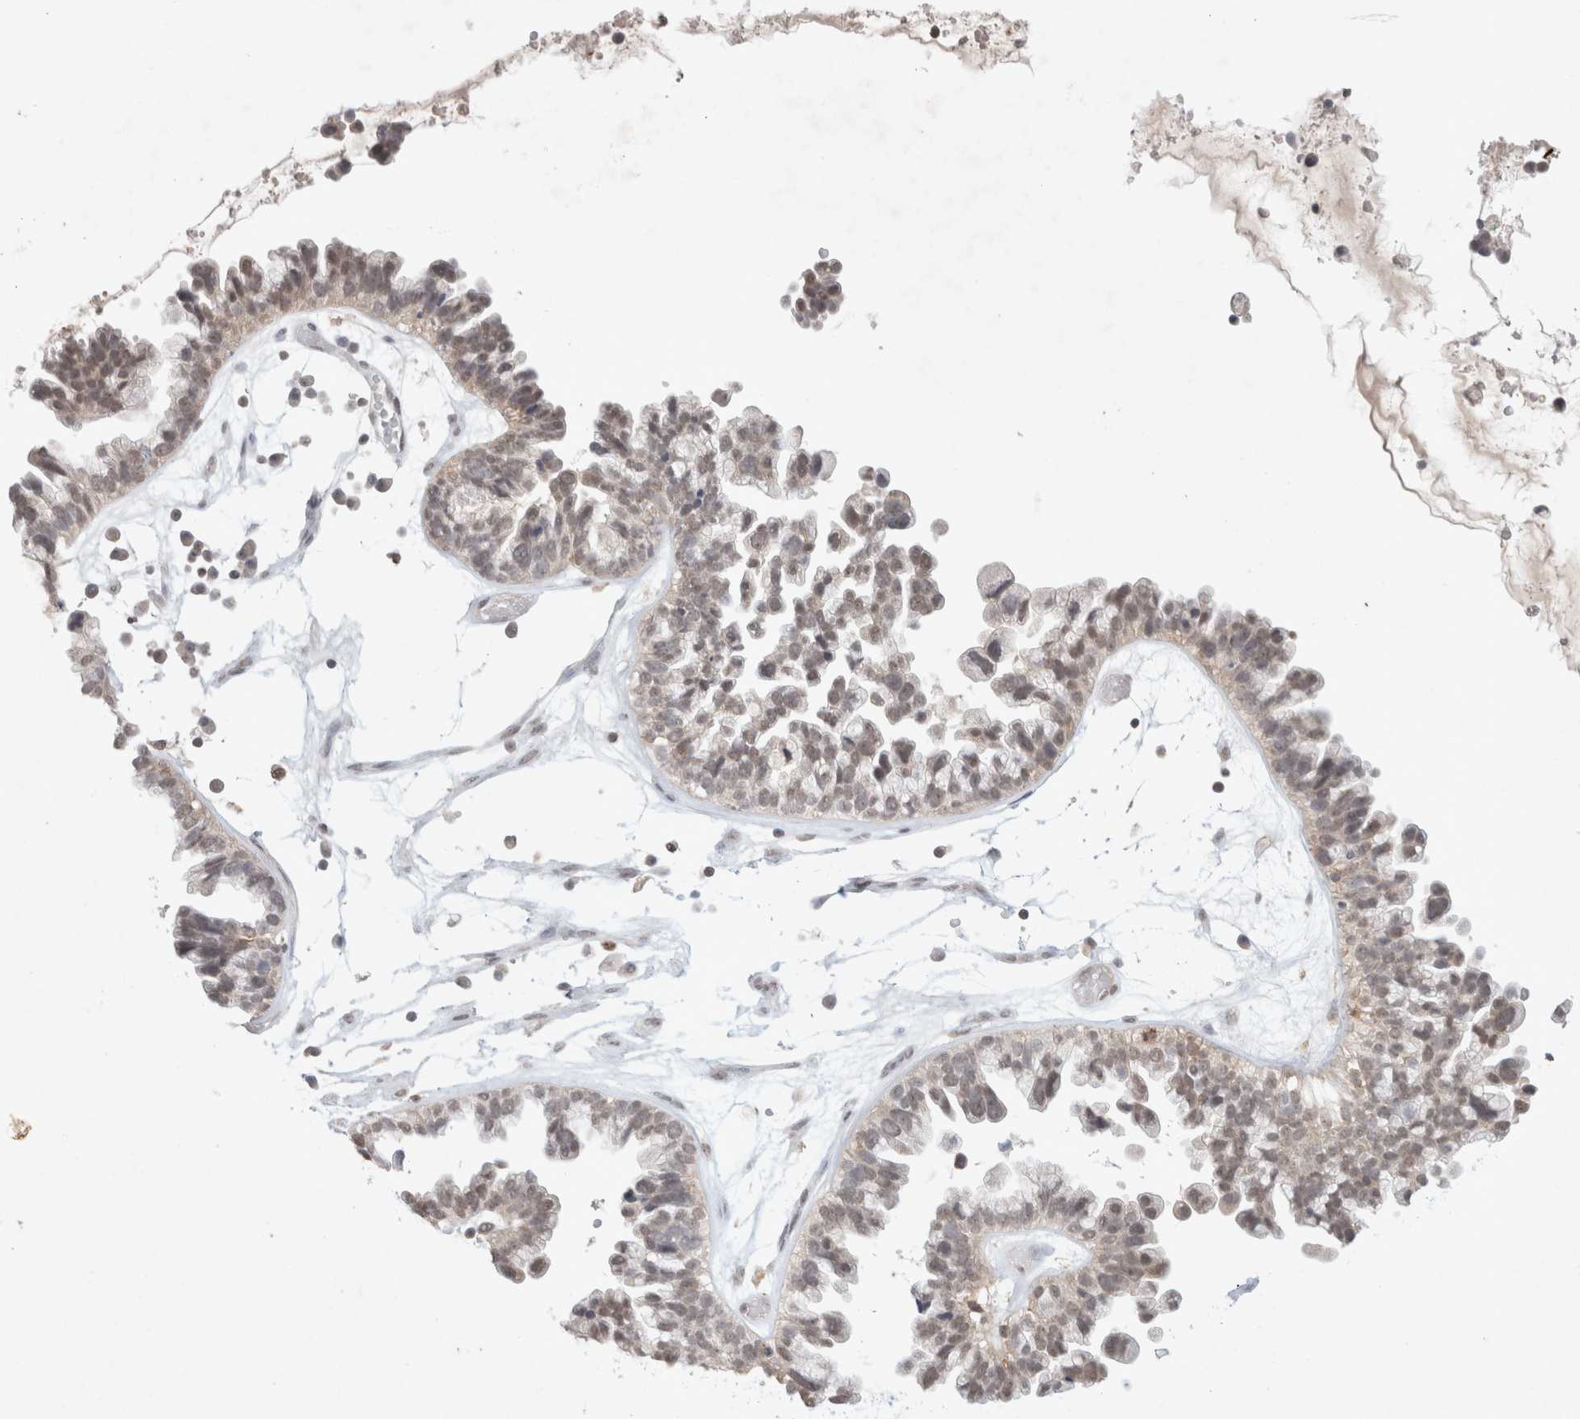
{"staining": {"intensity": "weak", "quantity": "25%-75%", "location": "cytoplasmic/membranous,nuclear"}, "tissue": "ovarian cancer", "cell_type": "Tumor cells", "image_type": "cancer", "snomed": [{"axis": "morphology", "description": "Cystadenocarcinoma, serous, NOS"}, {"axis": "topography", "description": "Ovary"}], "caption": "Ovarian serous cystadenocarcinoma stained with DAB (3,3'-diaminobenzidine) immunohistochemistry (IHC) reveals low levels of weak cytoplasmic/membranous and nuclear staining in about 25%-75% of tumor cells.", "gene": "FBXO42", "patient": {"sex": "female", "age": 56}}